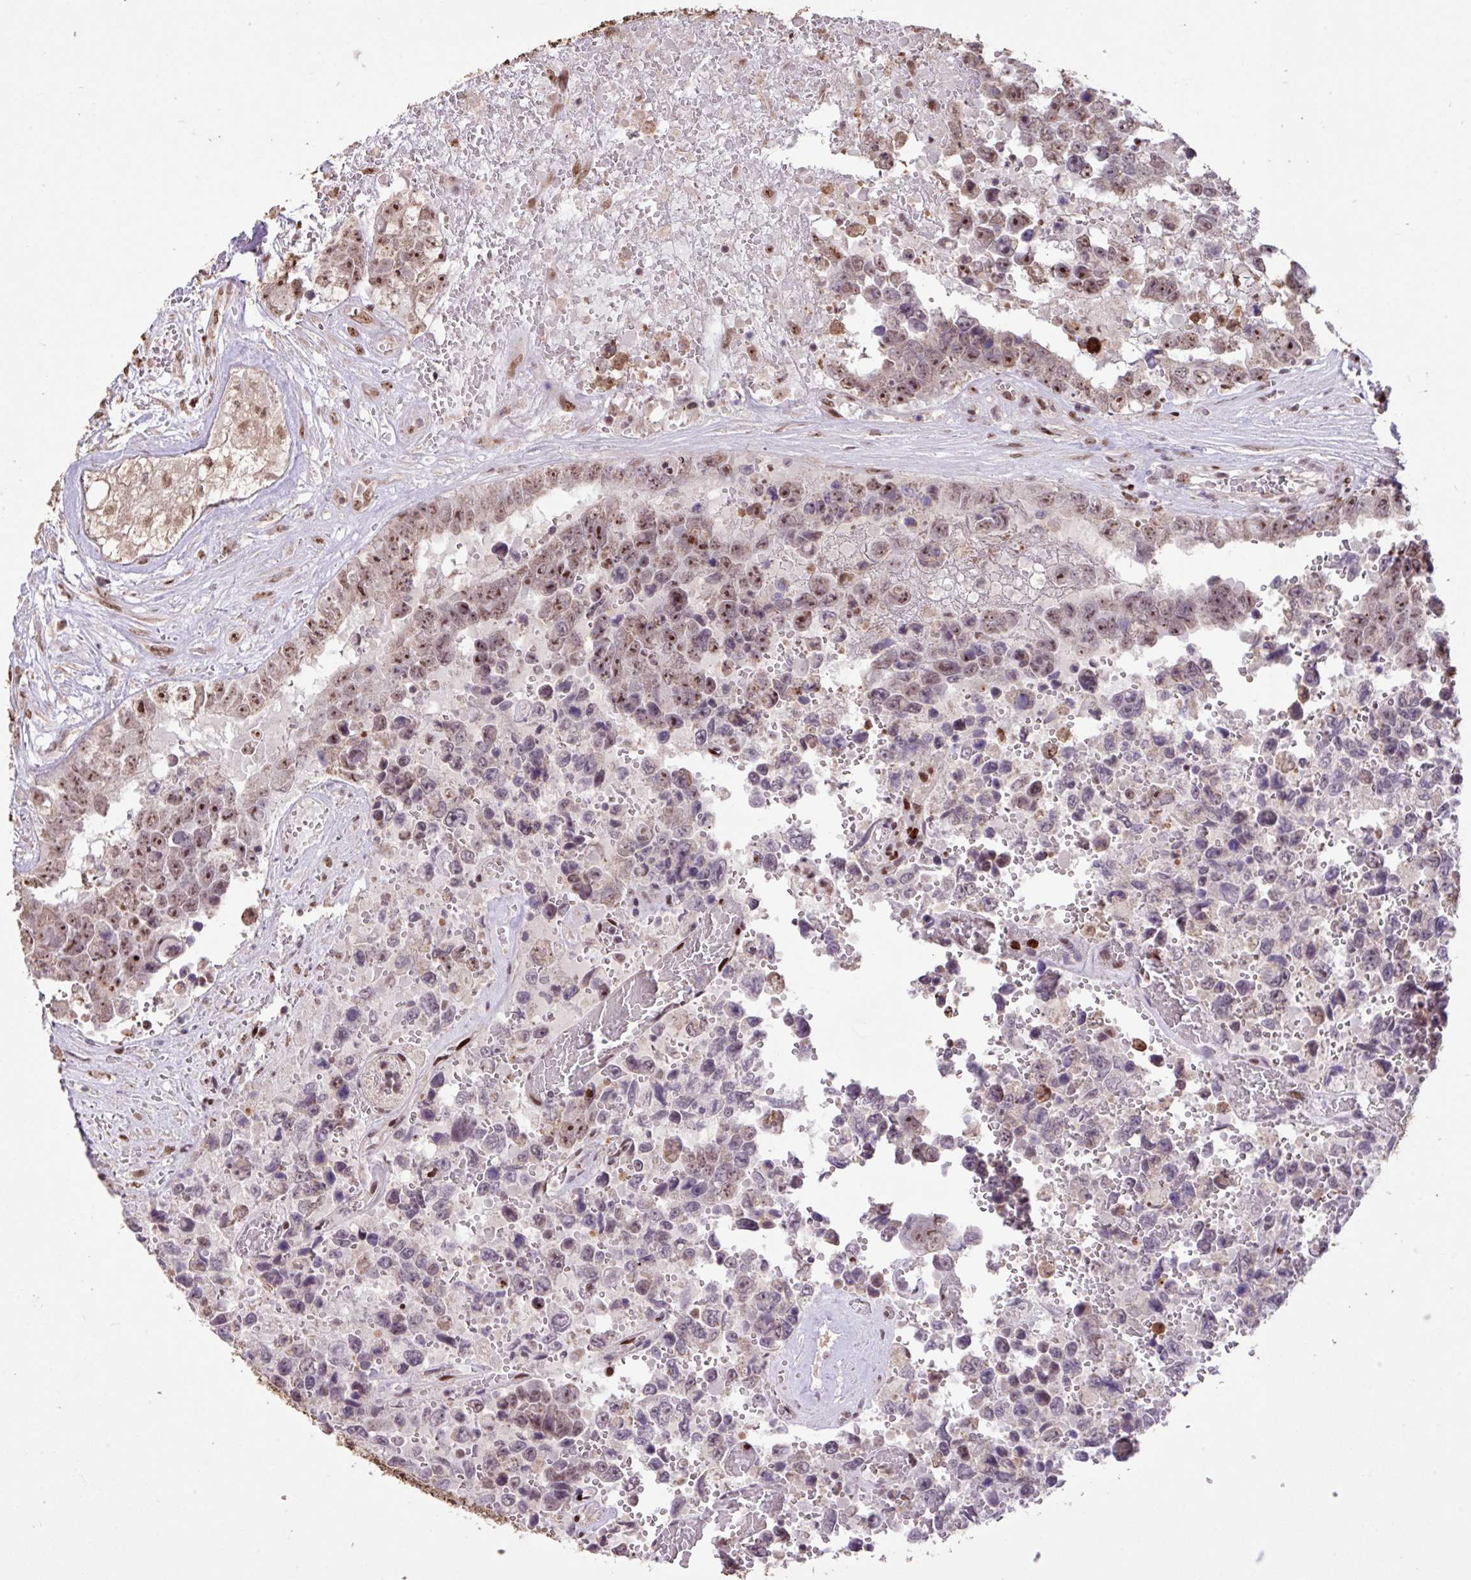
{"staining": {"intensity": "moderate", "quantity": "25%-75%", "location": "nuclear"}, "tissue": "testis cancer", "cell_type": "Tumor cells", "image_type": "cancer", "snomed": [{"axis": "morphology", "description": "Normal tissue, NOS"}, {"axis": "morphology", "description": "Carcinoma, Embryonal, NOS"}, {"axis": "topography", "description": "Testis"}, {"axis": "topography", "description": "Epididymis"}], "caption": "Protein staining reveals moderate nuclear expression in about 25%-75% of tumor cells in embryonal carcinoma (testis). The staining was performed using DAB, with brown indicating positive protein expression. Nuclei are stained blue with hematoxylin.", "gene": "ZNF709", "patient": {"sex": "male", "age": 25}}